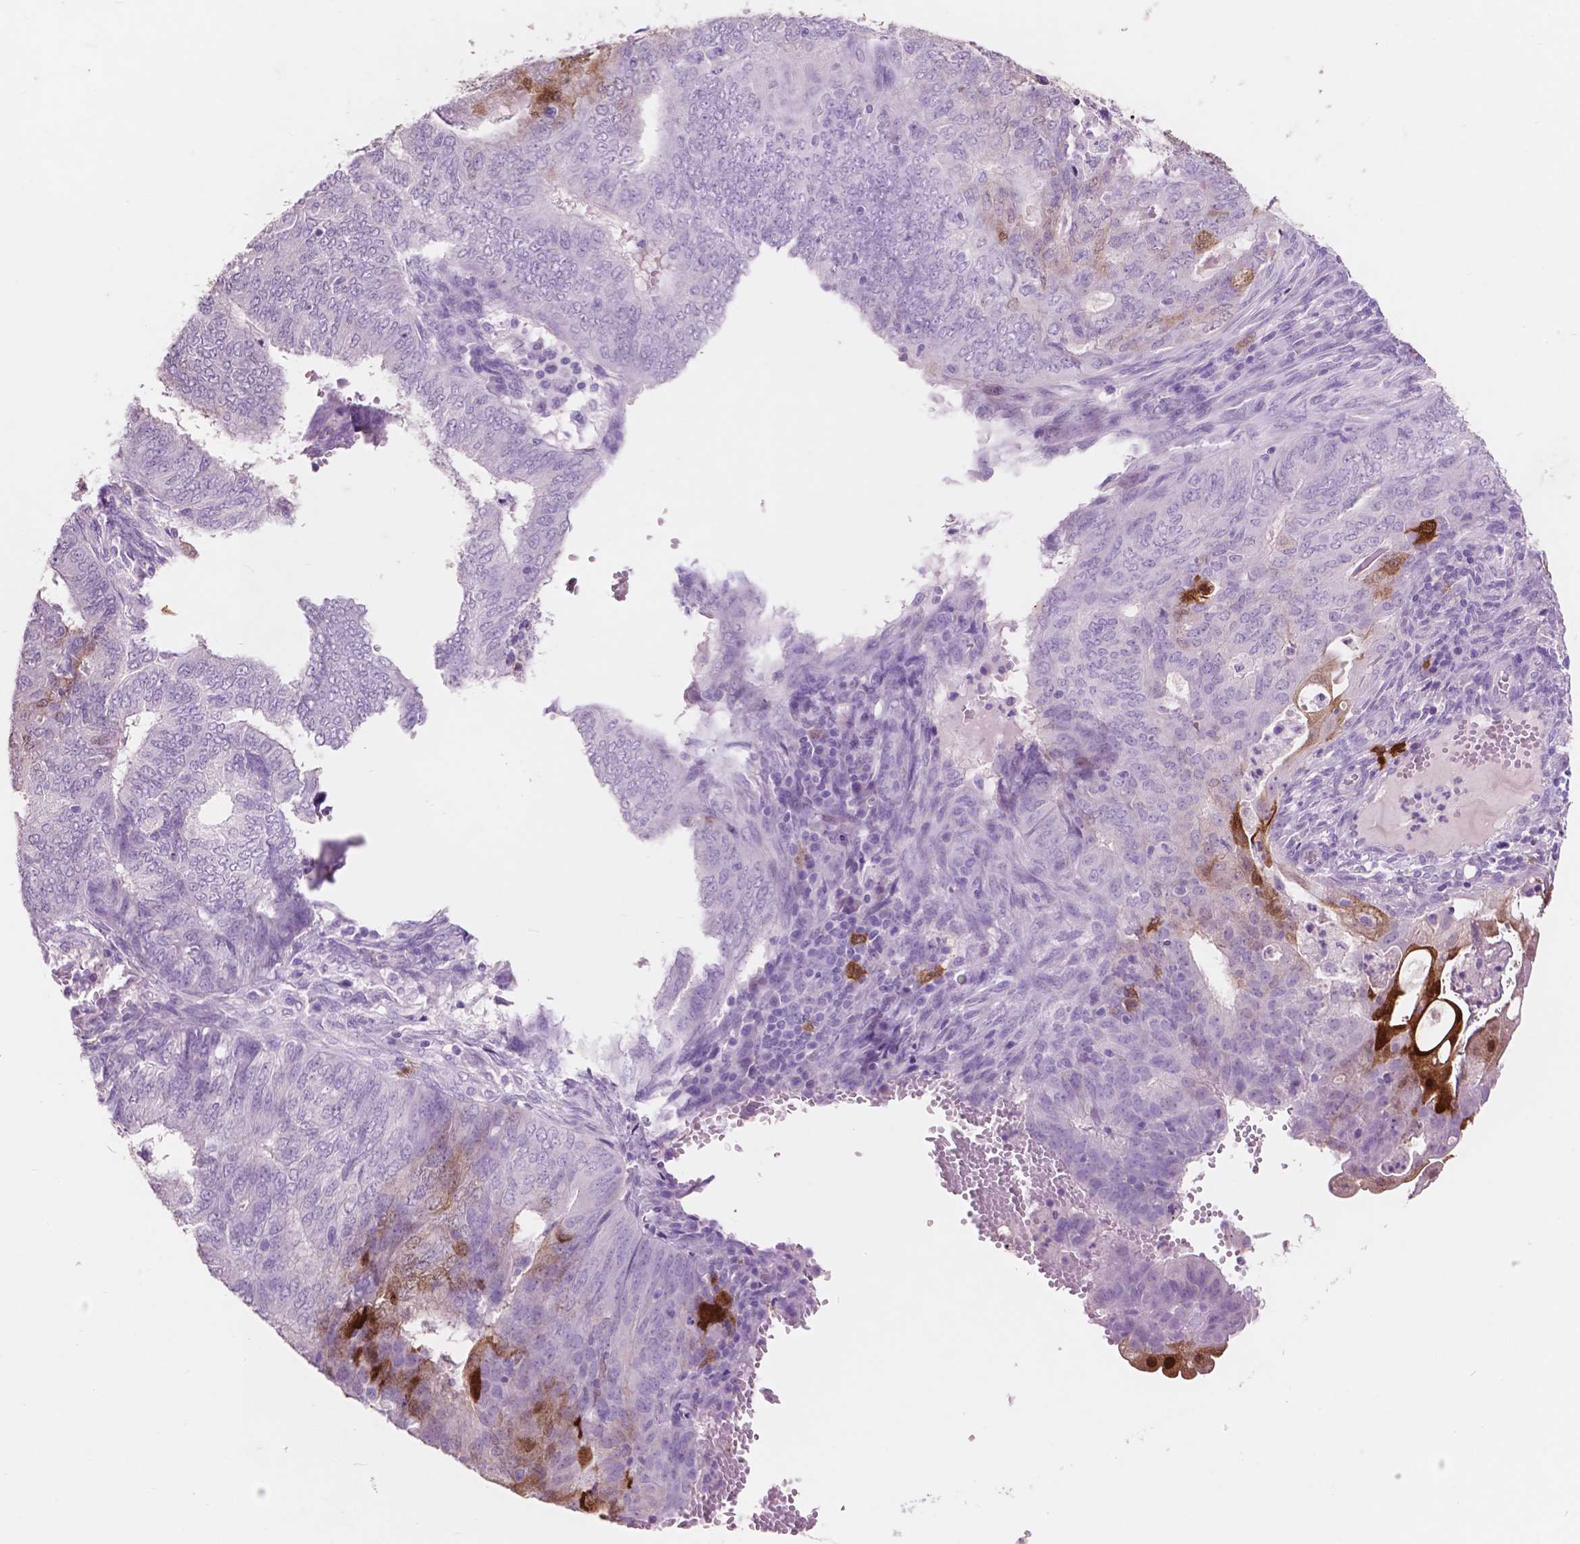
{"staining": {"intensity": "strong", "quantity": "<25%", "location": "nuclear"}, "tissue": "endometrial cancer", "cell_type": "Tumor cells", "image_type": "cancer", "snomed": [{"axis": "morphology", "description": "Adenocarcinoma, NOS"}, {"axis": "topography", "description": "Endometrium"}], "caption": "A histopathology image of endometrial cancer stained for a protein displays strong nuclear brown staining in tumor cells. (DAB (3,3'-diaminobenzidine) IHC with brightfield microscopy, high magnification).", "gene": "IDO1", "patient": {"sex": "female", "age": 62}}